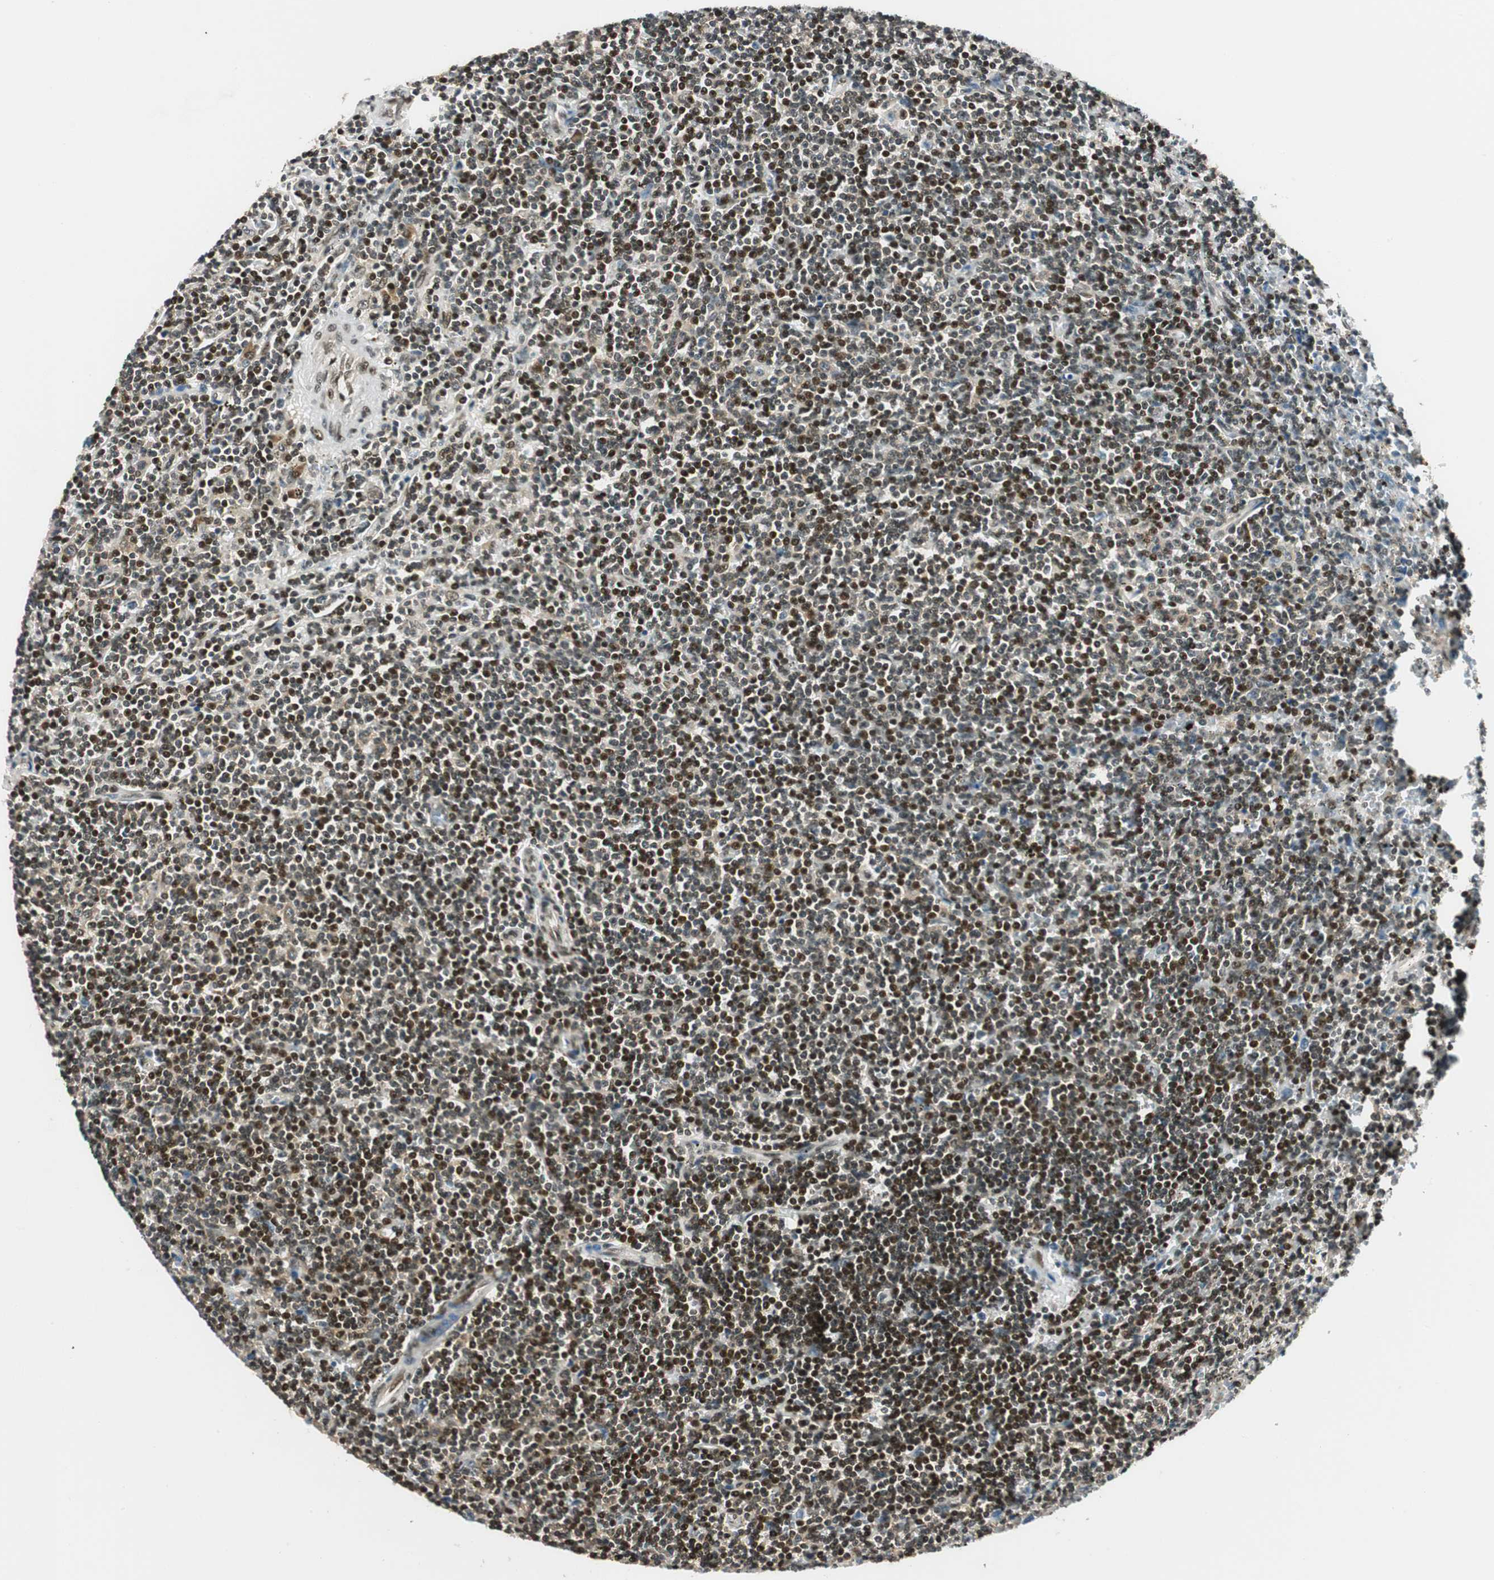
{"staining": {"intensity": "moderate", "quantity": ">75%", "location": "nuclear"}, "tissue": "lymphoma", "cell_type": "Tumor cells", "image_type": "cancer", "snomed": [{"axis": "morphology", "description": "Malignant lymphoma, non-Hodgkin's type, Low grade"}, {"axis": "topography", "description": "Spleen"}], "caption": "Immunohistochemistry (IHC) histopathology image of neoplastic tissue: human lymphoma stained using immunohistochemistry reveals medium levels of moderate protein expression localized specifically in the nuclear of tumor cells, appearing as a nuclear brown color.", "gene": "RING1", "patient": {"sex": "male", "age": 76}}